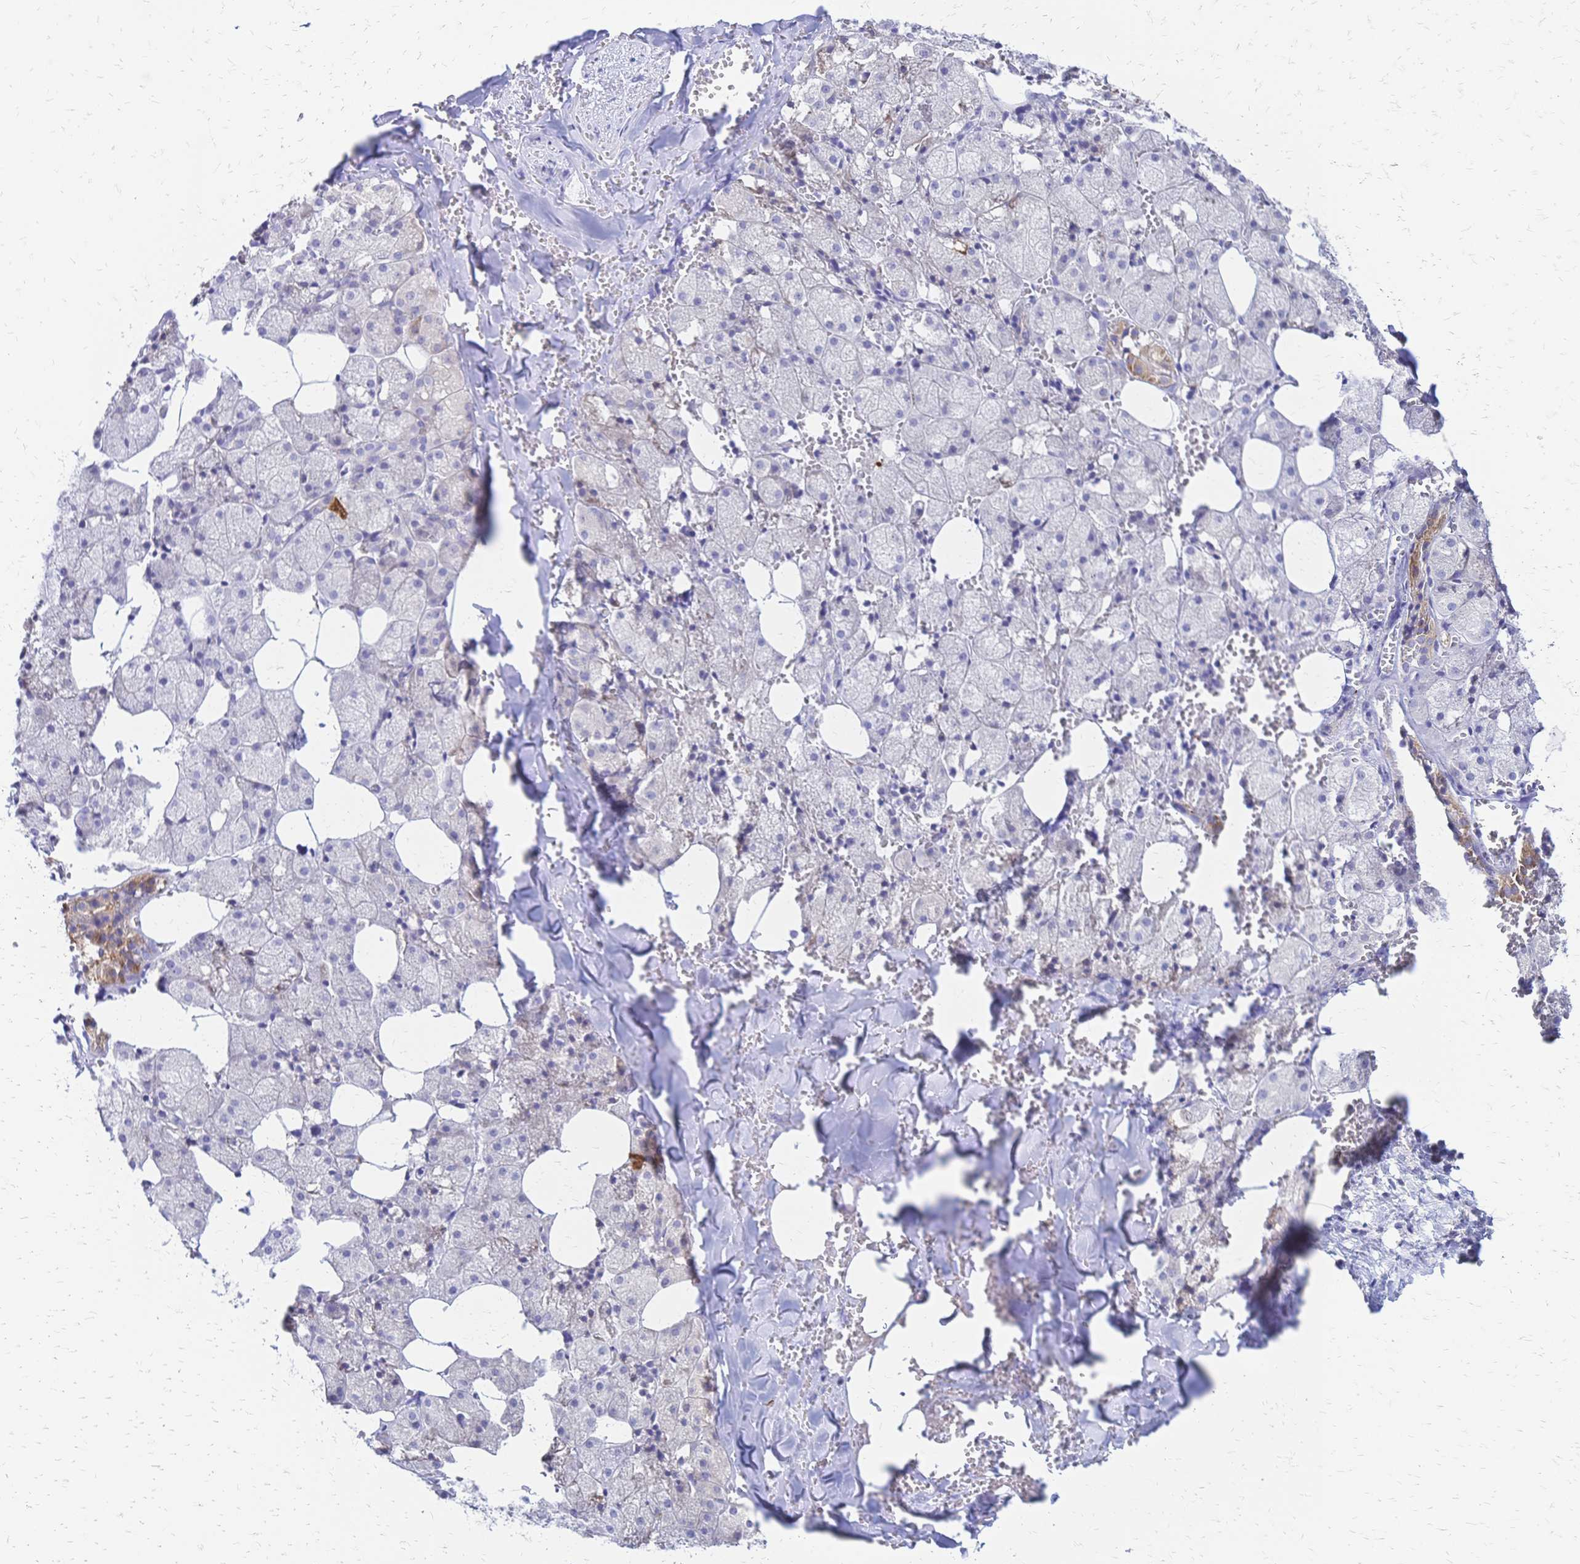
{"staining": {"intensity": "moderate", "quantity": "<25%", "location": "cytoplasmic/membranous"}, "tissue": "salivary gland", "cell_type": "Glandular cells", "image_type": "normal", "snomed": [{"axis": "morphology", "description": "Normal tissue, NOS"}, {"axis": "topography", "description": "Salivary gland"}, {"axis": "topography", "description": "Peripheral nerve tissue"}], "caption": "Approximately <25% of glandular cells in benign salivary gland reveal moderate cytoplasmic/membranous protein positivity as visualized by brown immunohistochemical staining.", "gene": "GRB7", "patient": {"sex": "male", "age": 38}}